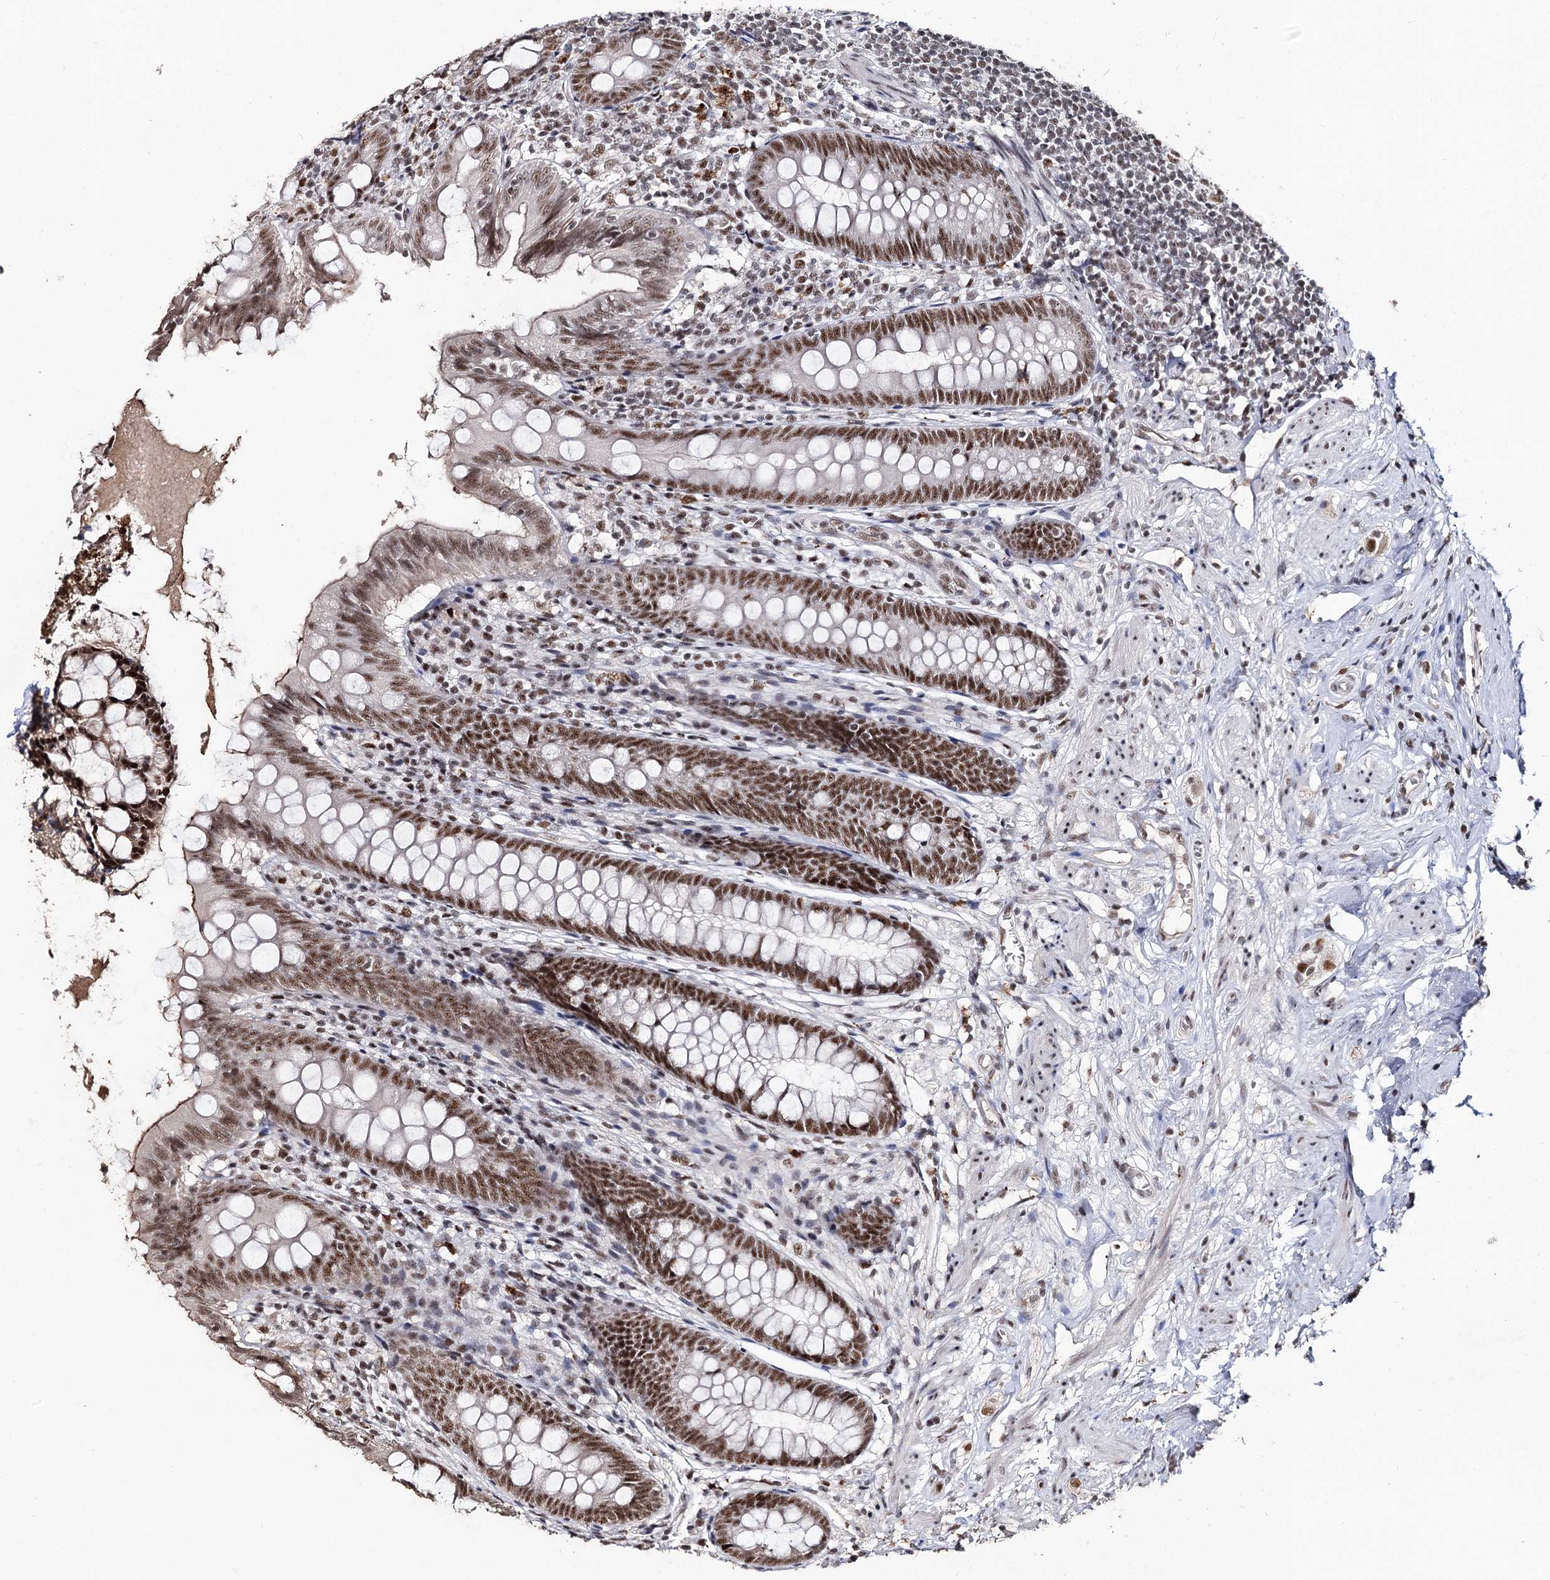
{"staining": {"intensity": "strong", "quantity": ">75%", "location": "nuclear"}, "tissue": "appendix", "cell_type": "Glandular cells", "image_type": "normal", "snomed": [{"axis": "morphology", "description": "Normal tissue, NOS"}, {"axis": "topography", "description": "Appendix"}], "caption": "Appendix stained with IHC exhibits strong nuclear expression in about >75% of glandular cells. (DAB (3,3'-diaminobenzidine) IHC with brightfield microscopy, high magnification).", "gene": "U2SURP", "patient": {"sex": "female", "age": 51}}